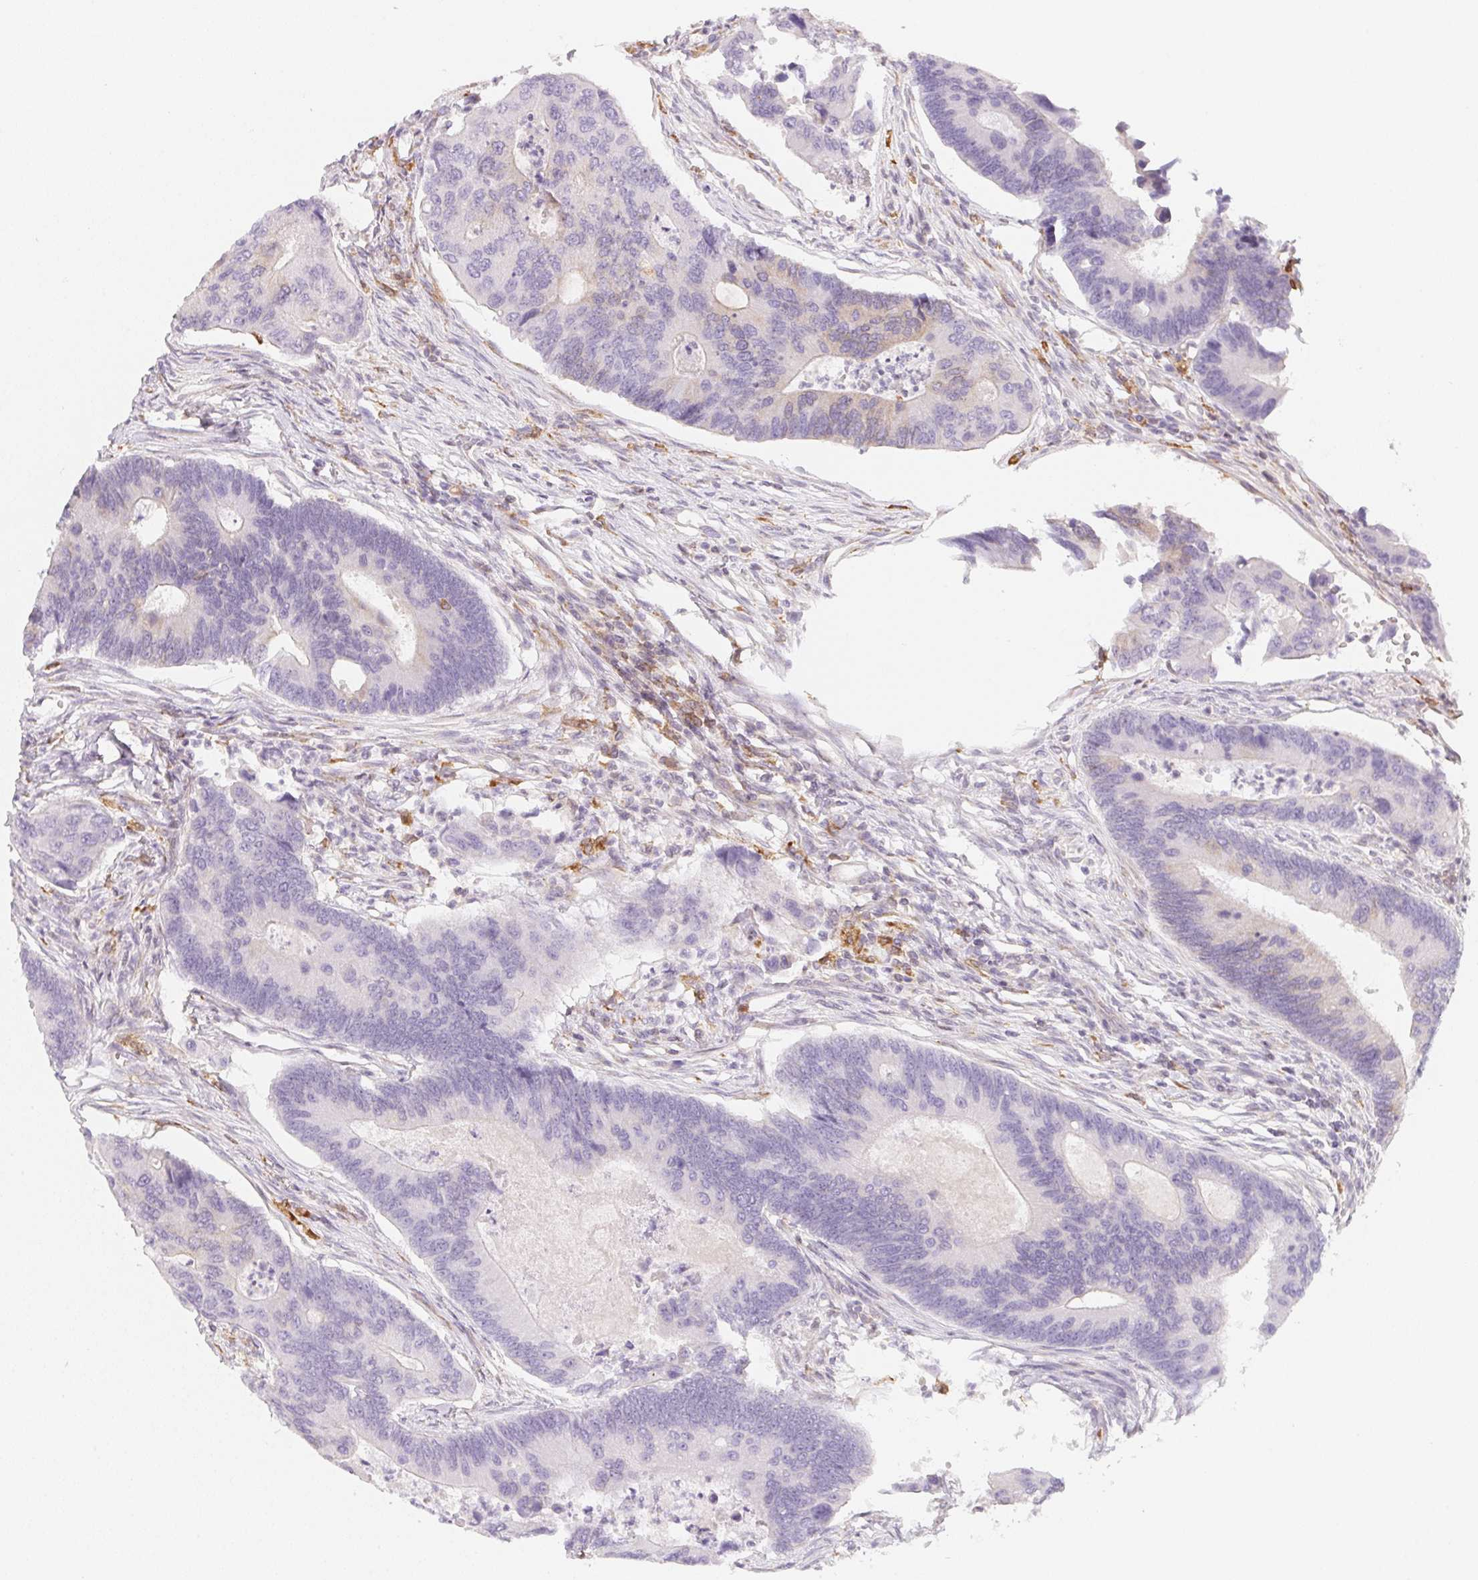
{"staining": {"intensity": "weak", "quantity": "<25%", "location": "cytoplasmic/membranous"}, "tissue": "colorectal cancer", "cell_type": "Tumor cells", "image_type": "cancer", "snomed": [{"axis": "morphology", "description": "Adenocarcinoma, NOS"}, {"axis": "topography", "description": "Colon"}], "caption": "Immunohistochemical staining of adenocarcinoma (colorectal) displays no significant positivity in tumor cells.", "gene": "SOAT1", "patient": {"sex": "female", "age": 67}}